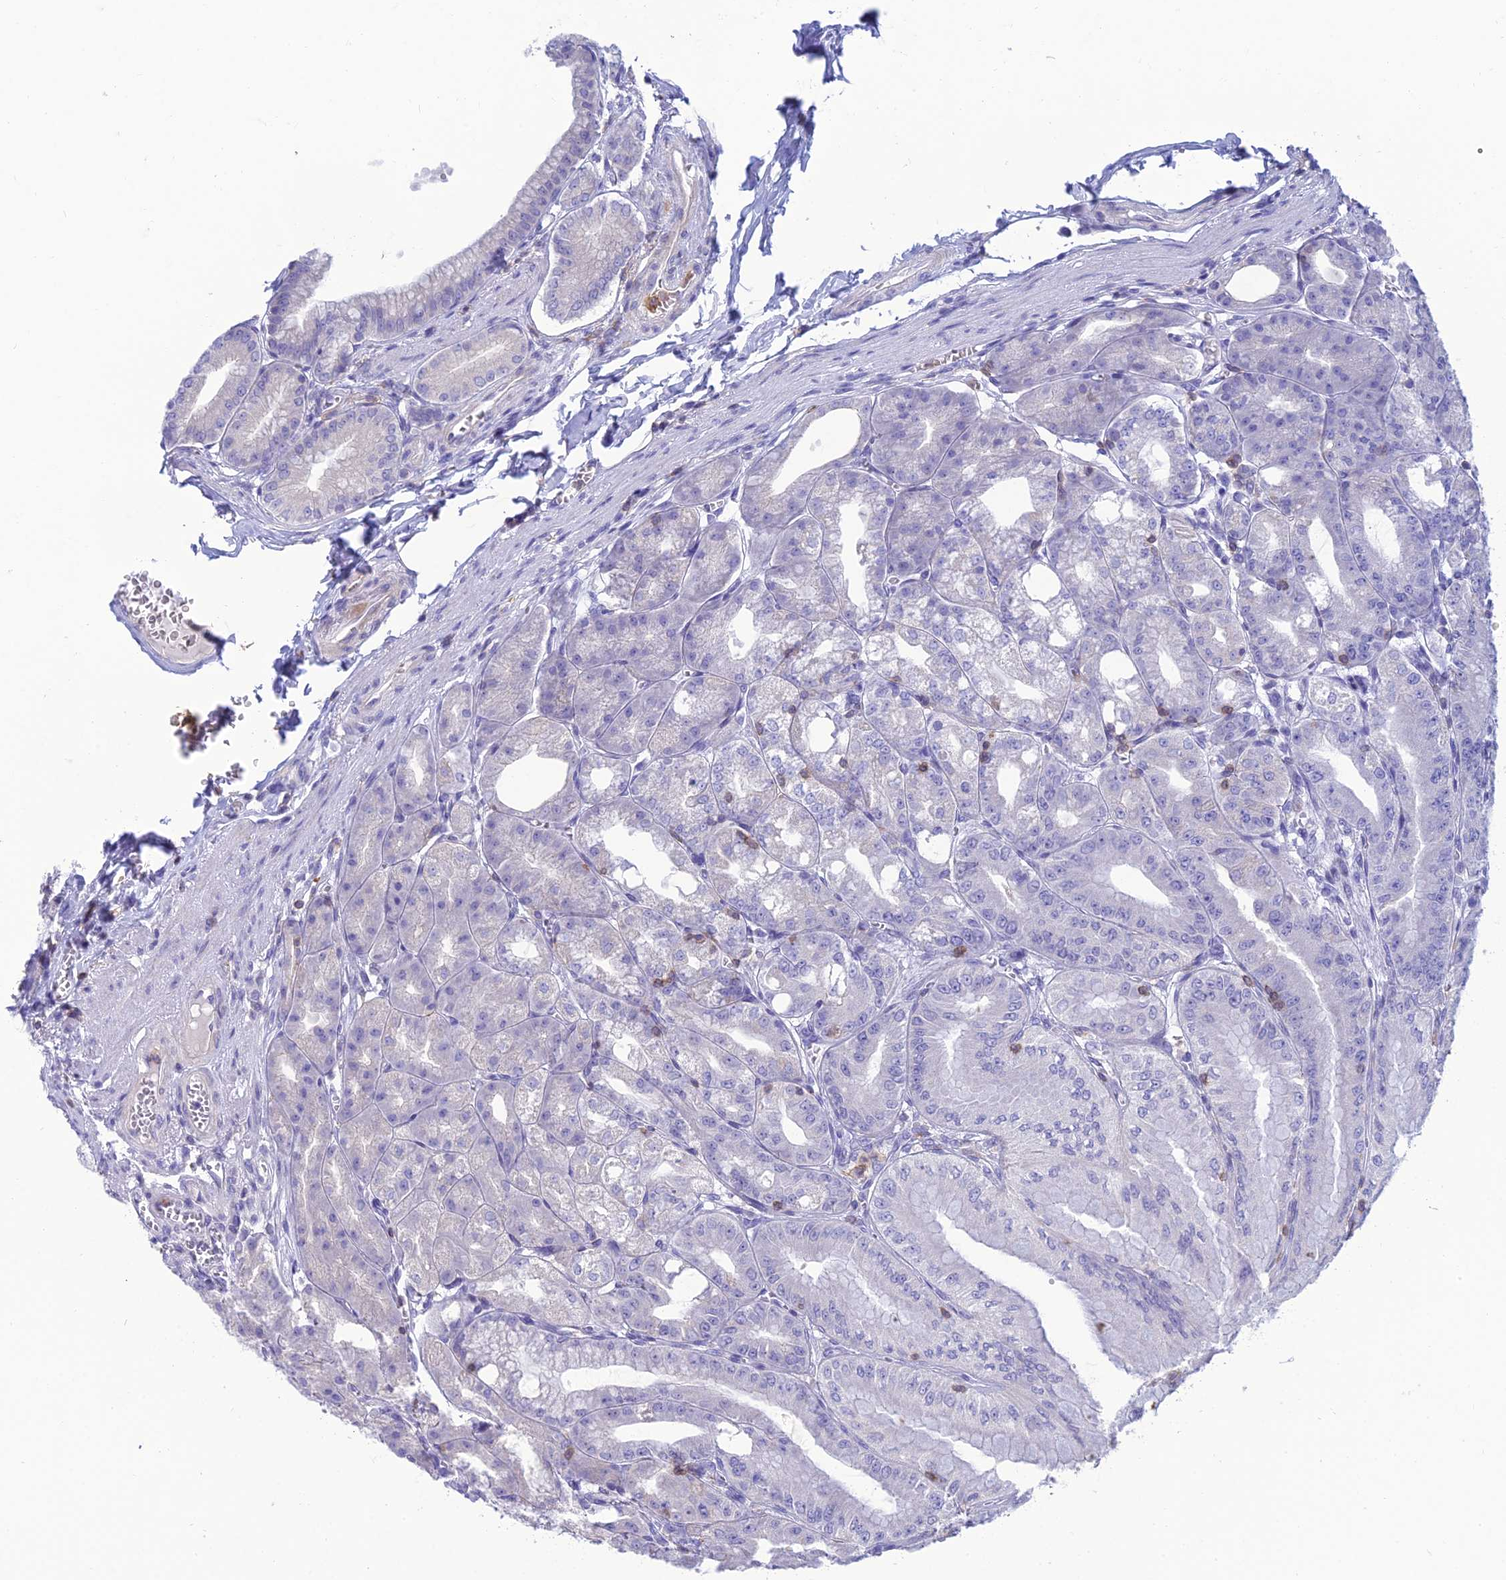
{"staining": {"intensity": "negative", "quantity": "none", "location": "none"}, "tissue": "stomach", "cell_type": "Glandular cells", "image_type": "normal", "snomed": [{"axis": "morphology", "description": "Normal tissue, NOS"}, {"axis": "topography", "description": "Stomach, upper"}, {"axis": "topography", "description": "Stomach, lower"}], "caption": "Stomach stained for a protein using IHC shows no expression glandular cells.", "gene": "FAM76A", "patient": {"sex": "male", "age": 71}}